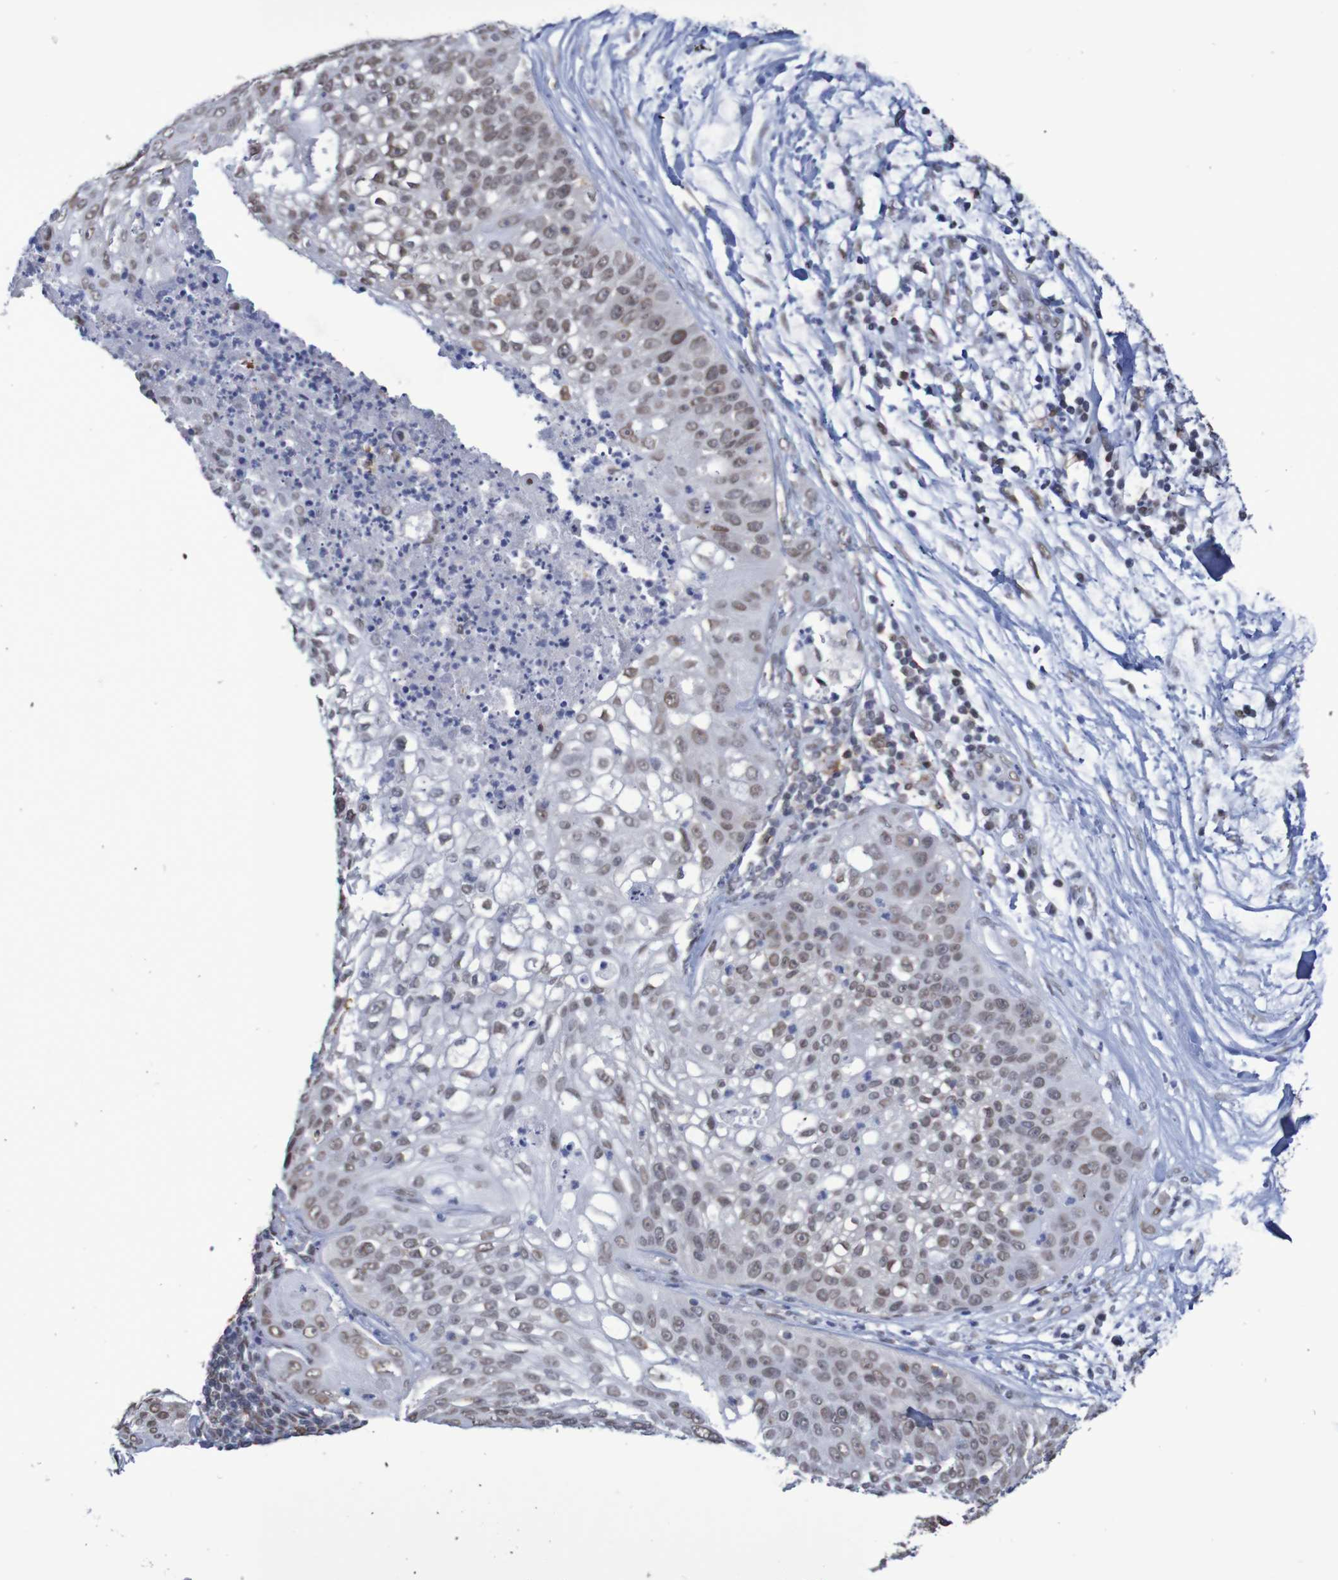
{"staining": {"intensity": "moderate", "quantity": ">75%", "location": "nuclear"}, "tissue": "lung cancer", "cell_type": "Tumor cells", "image_type": "cancer", "snomed": [{"axis": "morphology", "description": "Inflammation, NOS"}, {"axis": "morphology", "description": "Squamous cell carcinoma, NOS"}, {"axis": "topography", "description": "Lymph node"}, {"axis": "topography", "description": "Soft tissue"}, {"axis": "topography", "description": "Lung"}], "caption": "The immunohistochemical stain highlights moderate nuclear expression in tumor cells of squamous cell carcinoma (lung) tissue.", "gene": "MRTFB", "patient": {"sex": "male", "age": 66}}